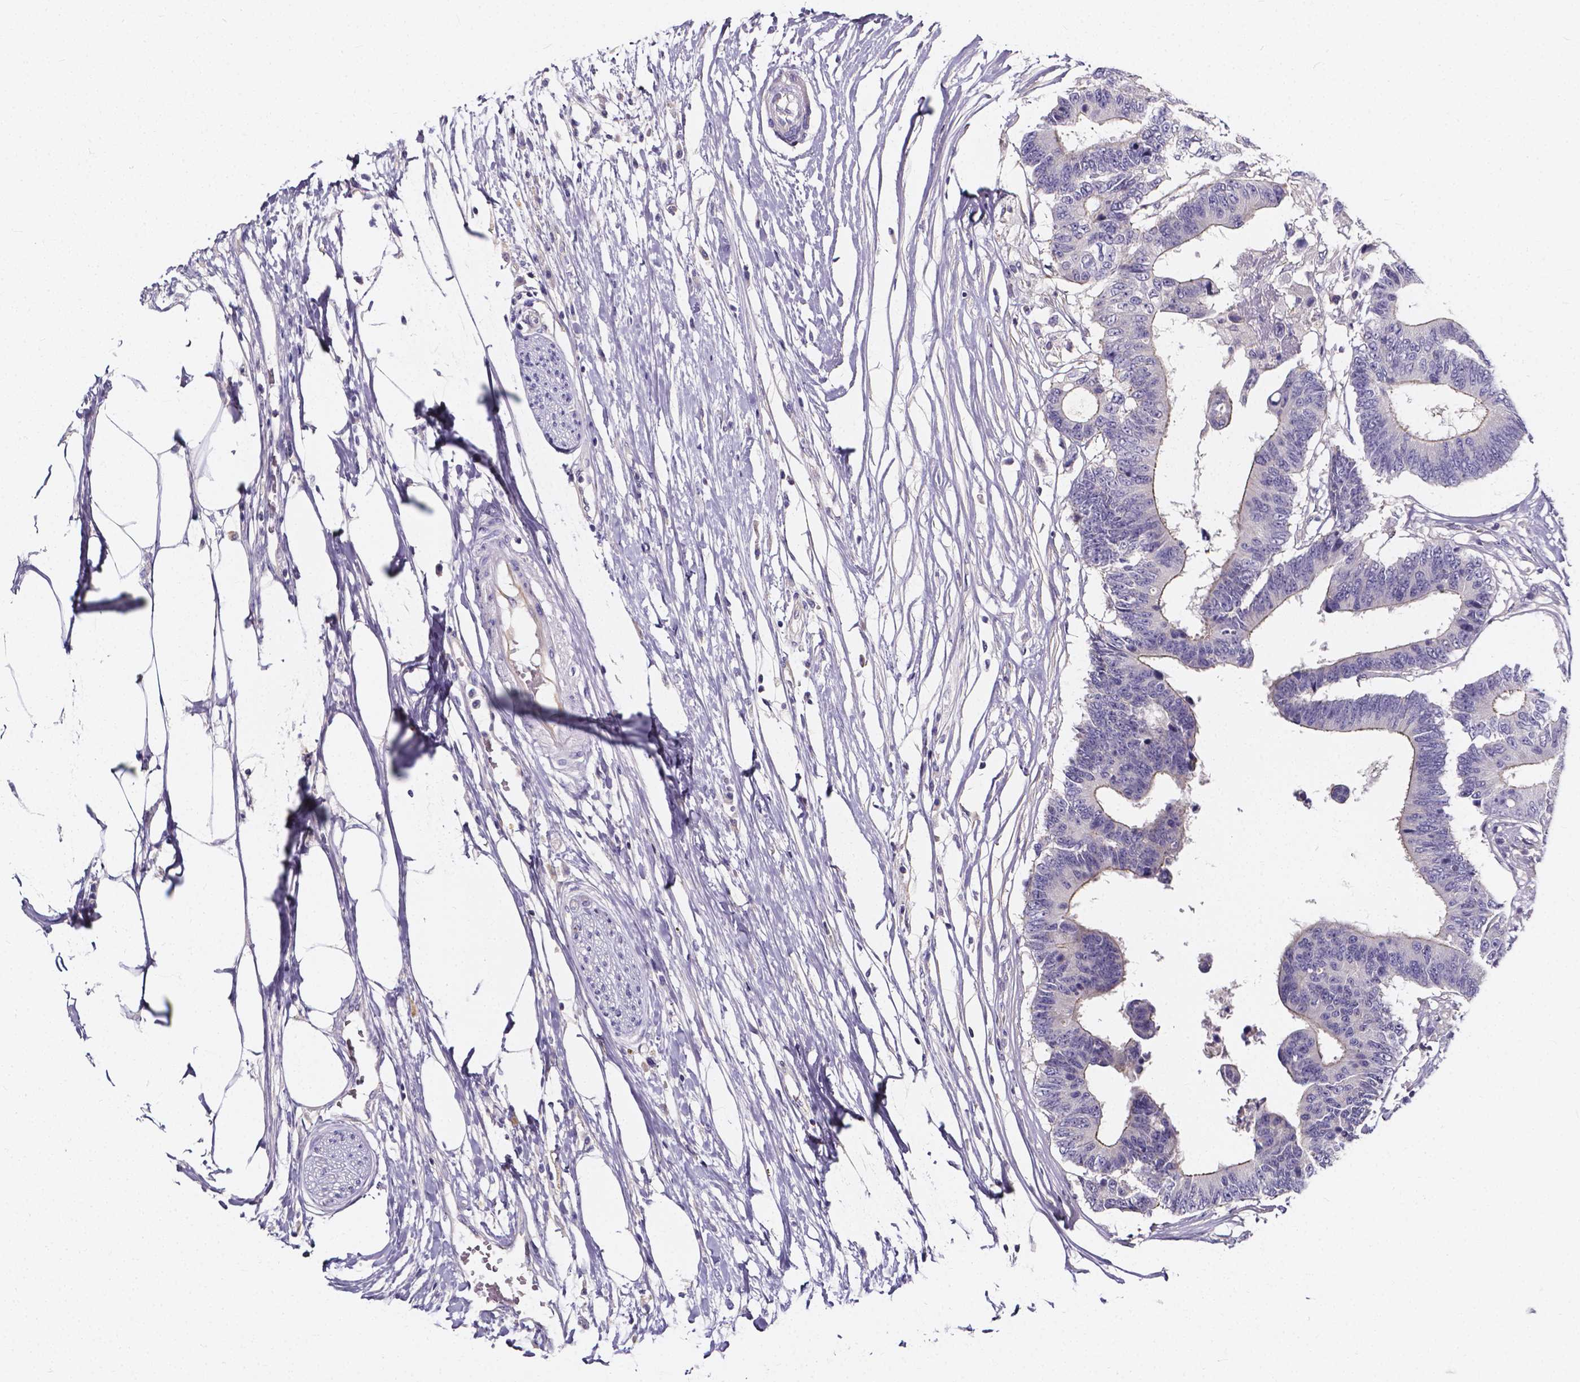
{"staining": {"intensity": "negative", "quantity": "none", "location": "none"}, "tissue": "colorectal cancer", "cell_type": "Tumor cells", "image_type": "cancer", "snomed": [{"axis": "morphology", "description": "Adenocarcinoma, NOS"}, {"axis": "topography", "description": "Colon"}], "caption": "High power microscopy image of an IHC image of colorectal cancer, revealing no significant staining in tumor cells.", "gene": "CACNG8", "patient": {"sex": "female", "age": 48}}